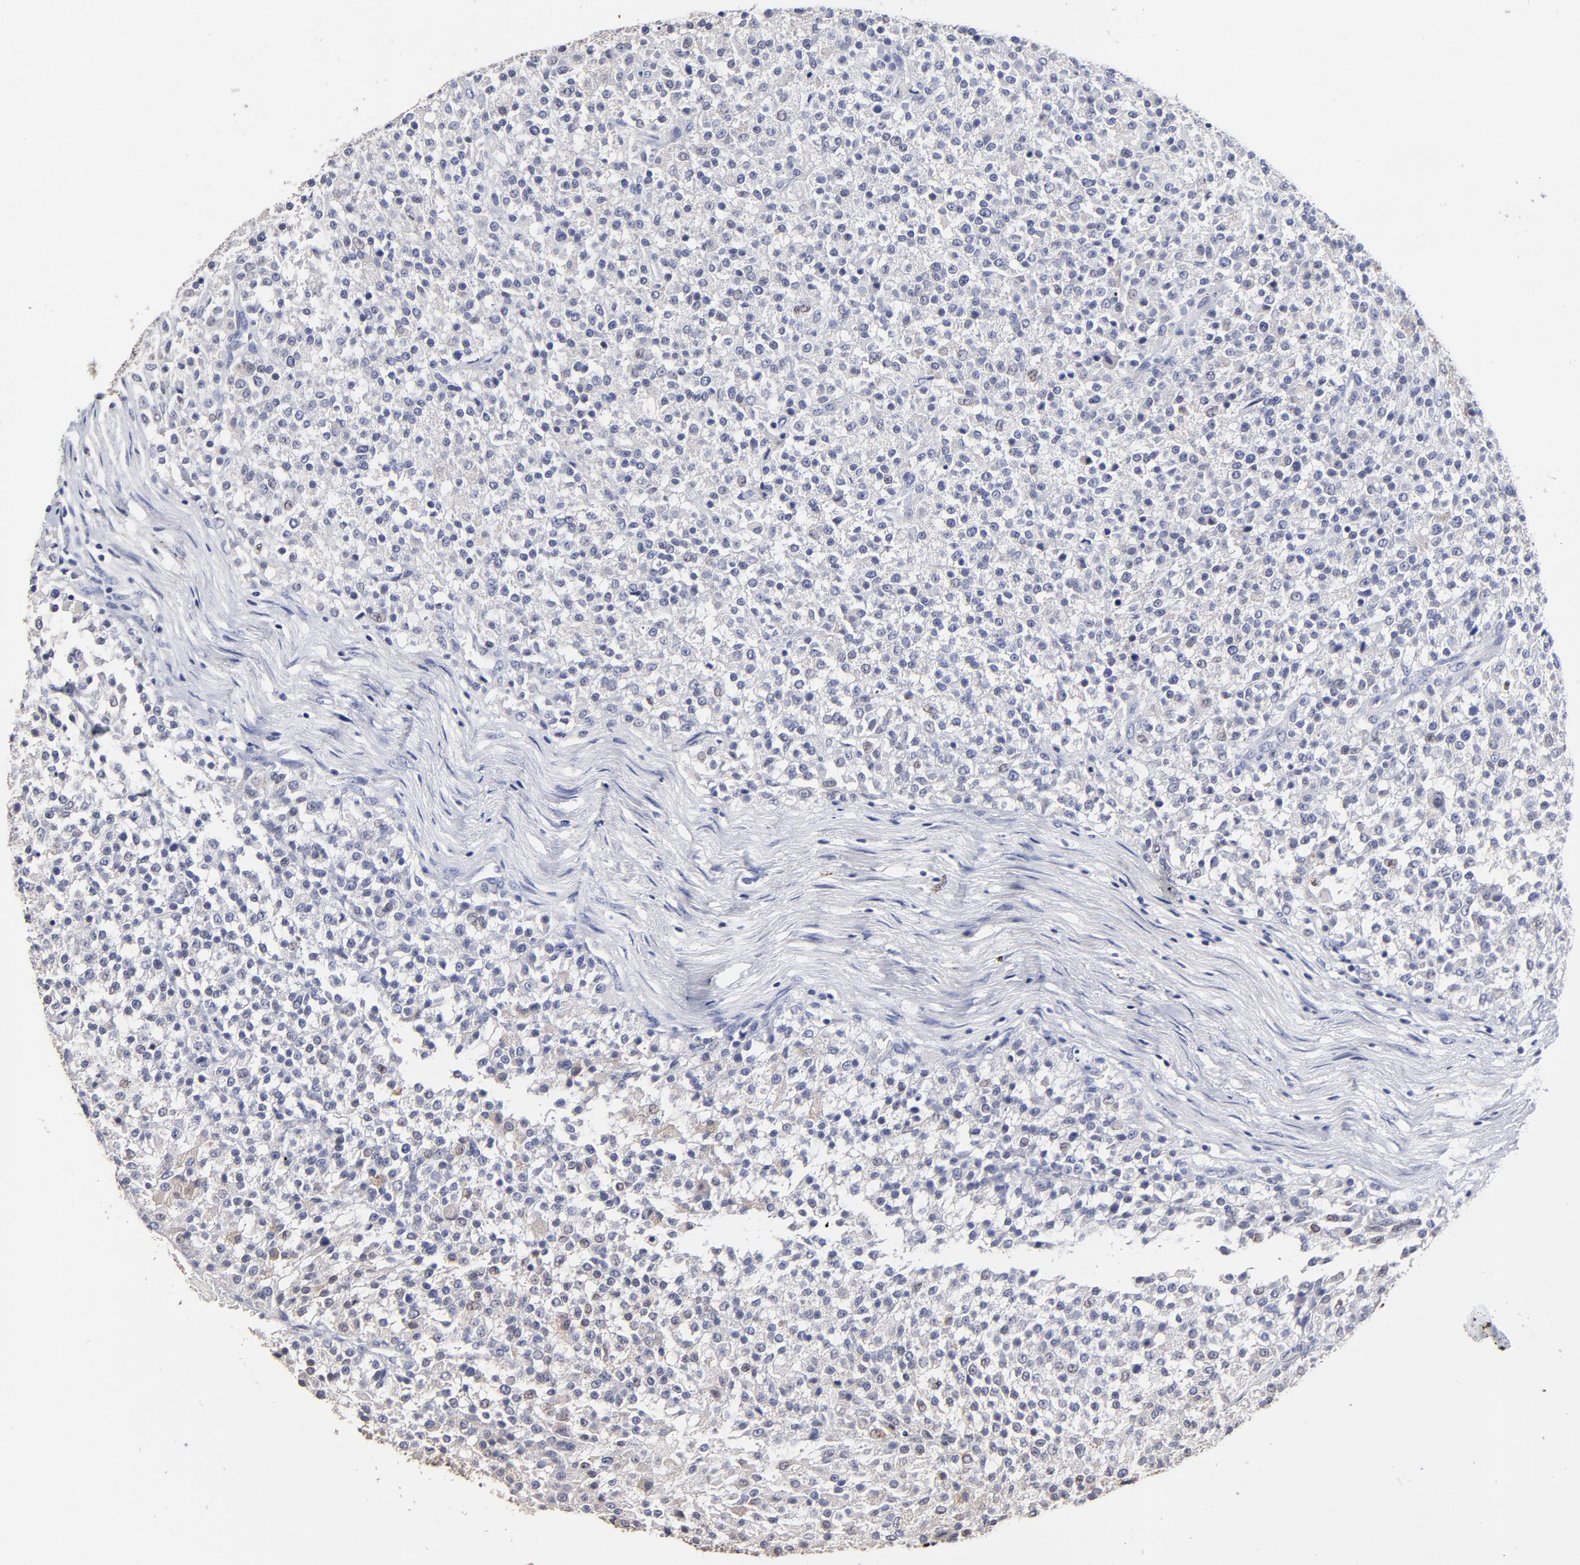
{"staining": {"intensity": "moderate", "quantity": ">75%", "location": "cytoplasmic/membranous"}, "tissue": "testis cancer", "cell_type": "Tumor cells", "image_type": "cancer", "snomed": [{"axis": "morphology", "description": "Seminoma, NOS"}, {"axis": "topography", "description": "Testis"}], "caption": "Immunohistochemical staining of testis cancer (seminoma) shows moderate cytoplasmic/membranous protein staining in approximately >75% of tumor cells.", "gene": "CXADR", "patient": {"sex": "male", "age": 59}}